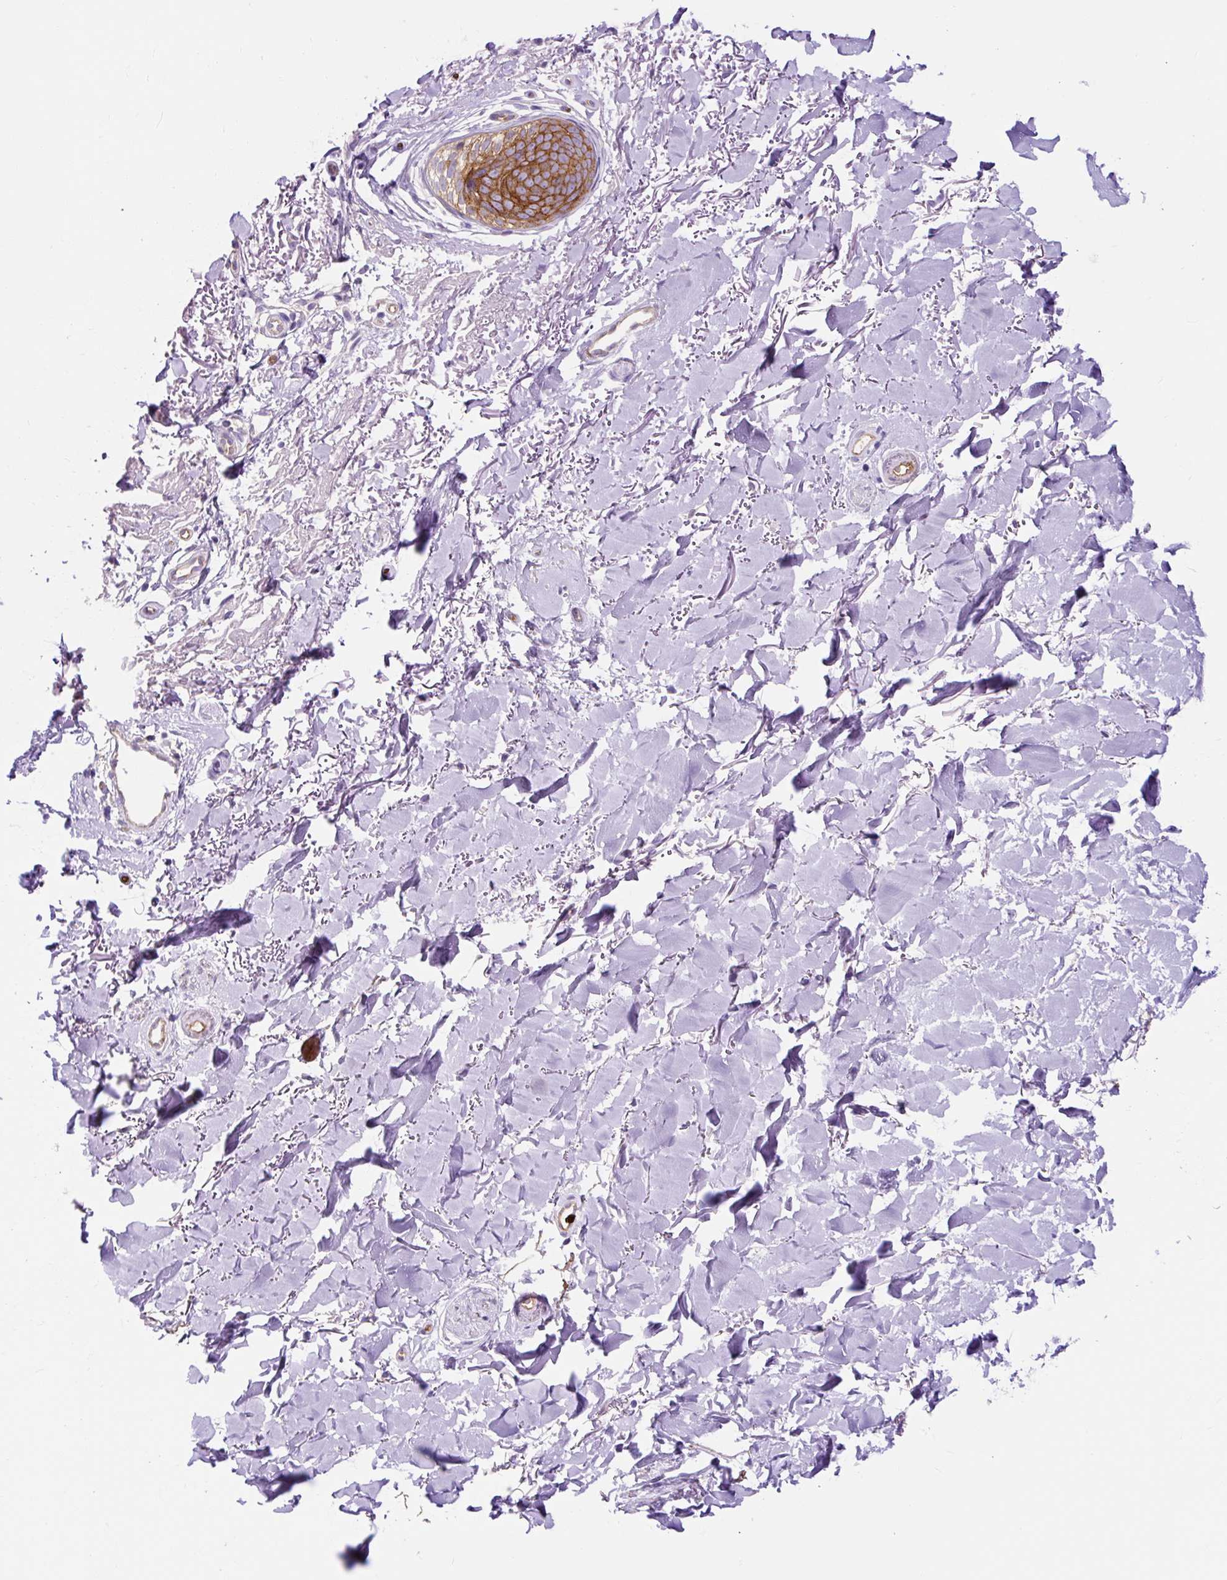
{"staining": {"intensity": "moderate", "quantity": ">75%", "location": "cytoplasmic/membranous"}, "tissue": "skin cancer", "cell_type": "Tumor cells", "image_type": "cancer", "snomed": [{"axis": "morphology", "description": "Basal cell carcinoma"}, {"axis": "topography", "description": "Skin"}], "caption": "Brown immunohistochemical staining in basal cell carcinoma (skin) reveals moderate cytoplasmic/membranous staining in approximately >75% of tumor cells. (Stains: DAB in brown, nuclei in blue, Microscopy: brightfield microscopy at high magnification).", "gene": "HIP1R", "patient": {"sex": "female", "age": 82}}